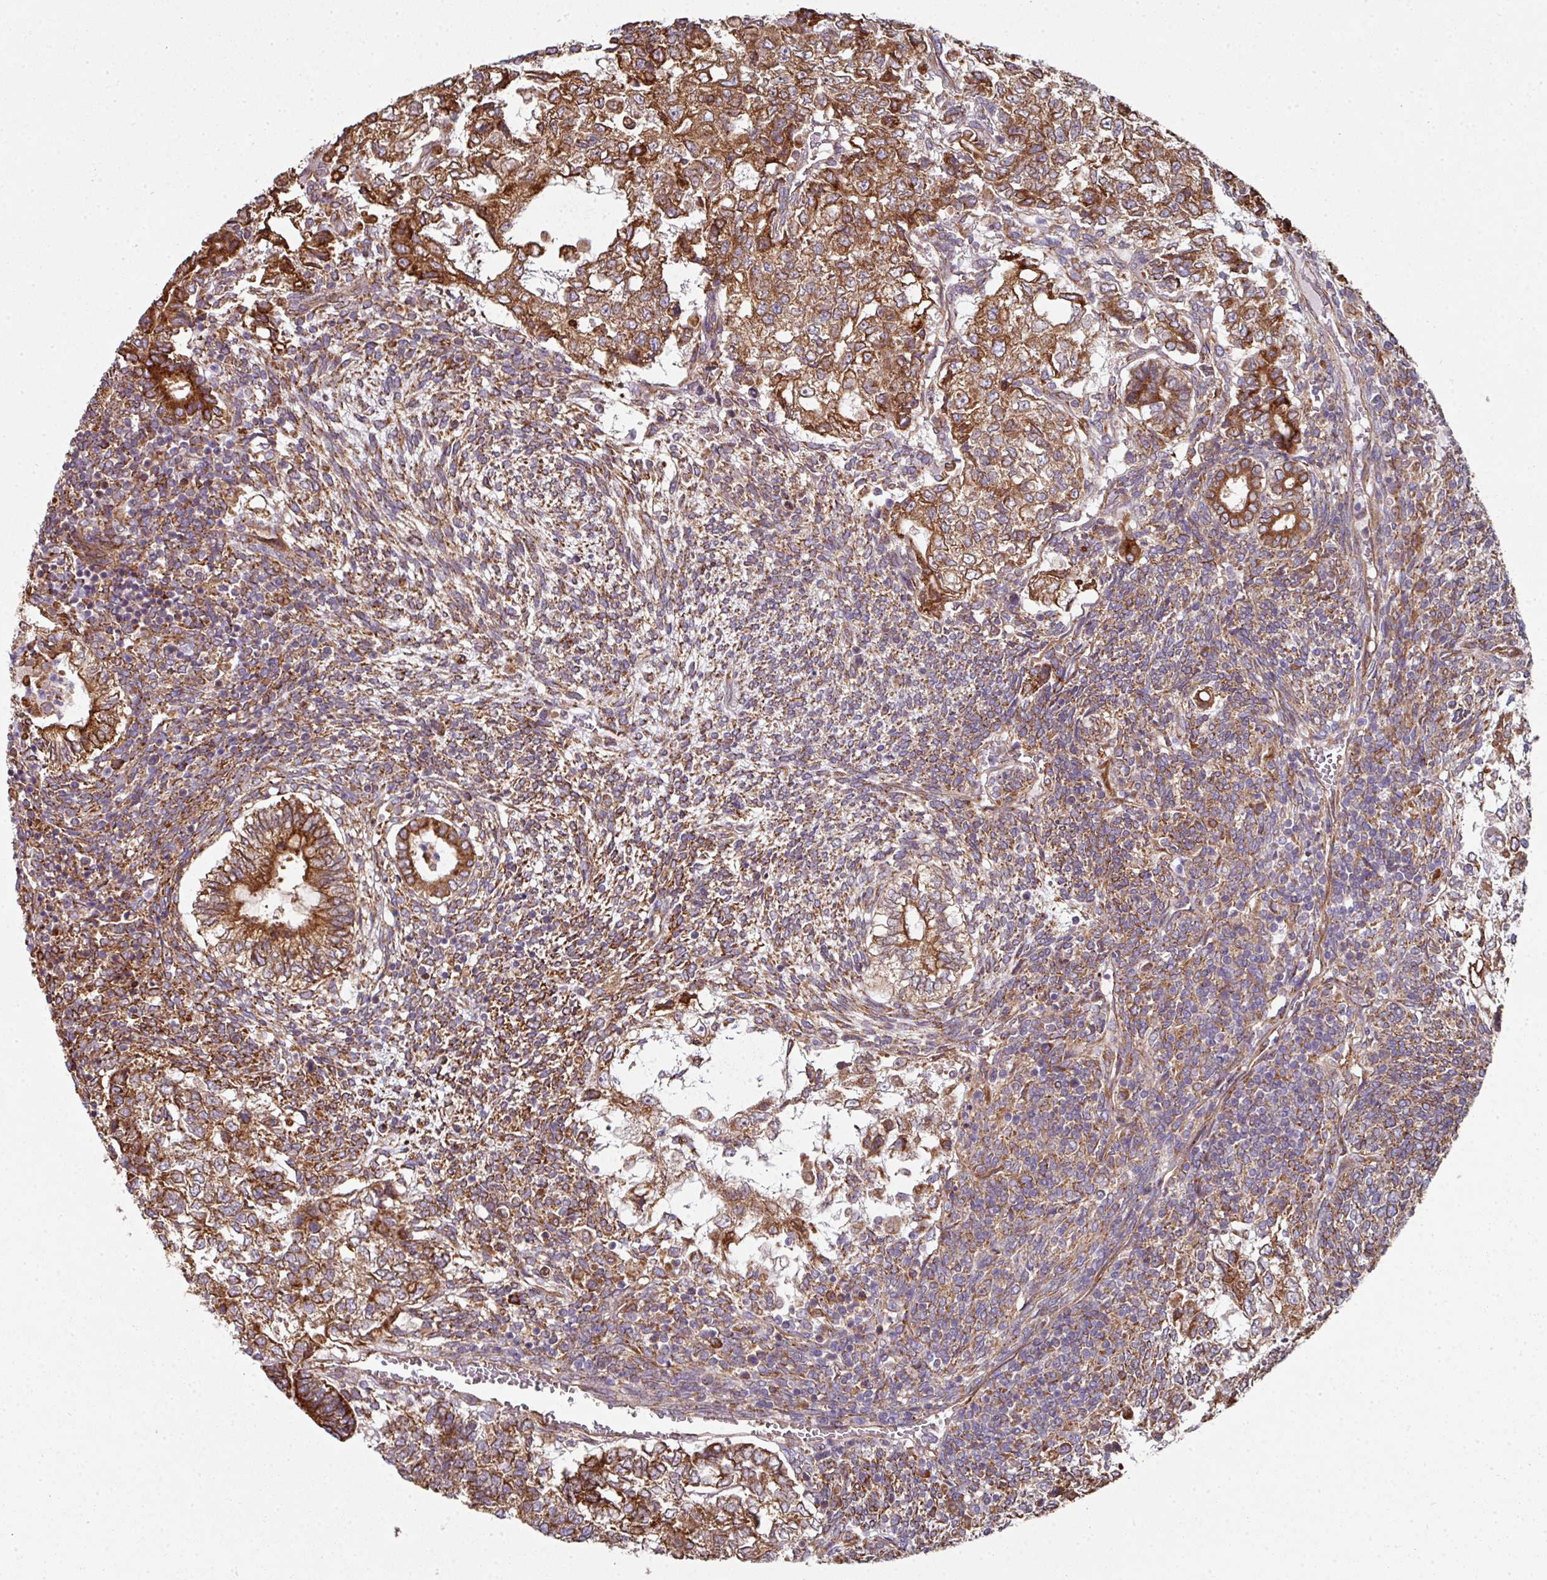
{"staining": {"intensity": "strong", "quantity": ">75%", "location": "cytoplasmic/membranous"}, "tissue": "testis cancer", "cell_type": "Tumor cells", "image_type": "cancer", "snomed": [{"axis": "morphology", "description": "Carcinoma, Embryonal, NOS"}, {"axis": "topography", "description": "Testis"}], "caption": "Embryonal carcinoma (testis) stained with a brown dye displays strong cytoplasmic/membranous positive staining in approximately >75% of tumor cells.", "gene": "FAT4", "patient": {"sex": "male", "age": 23}}